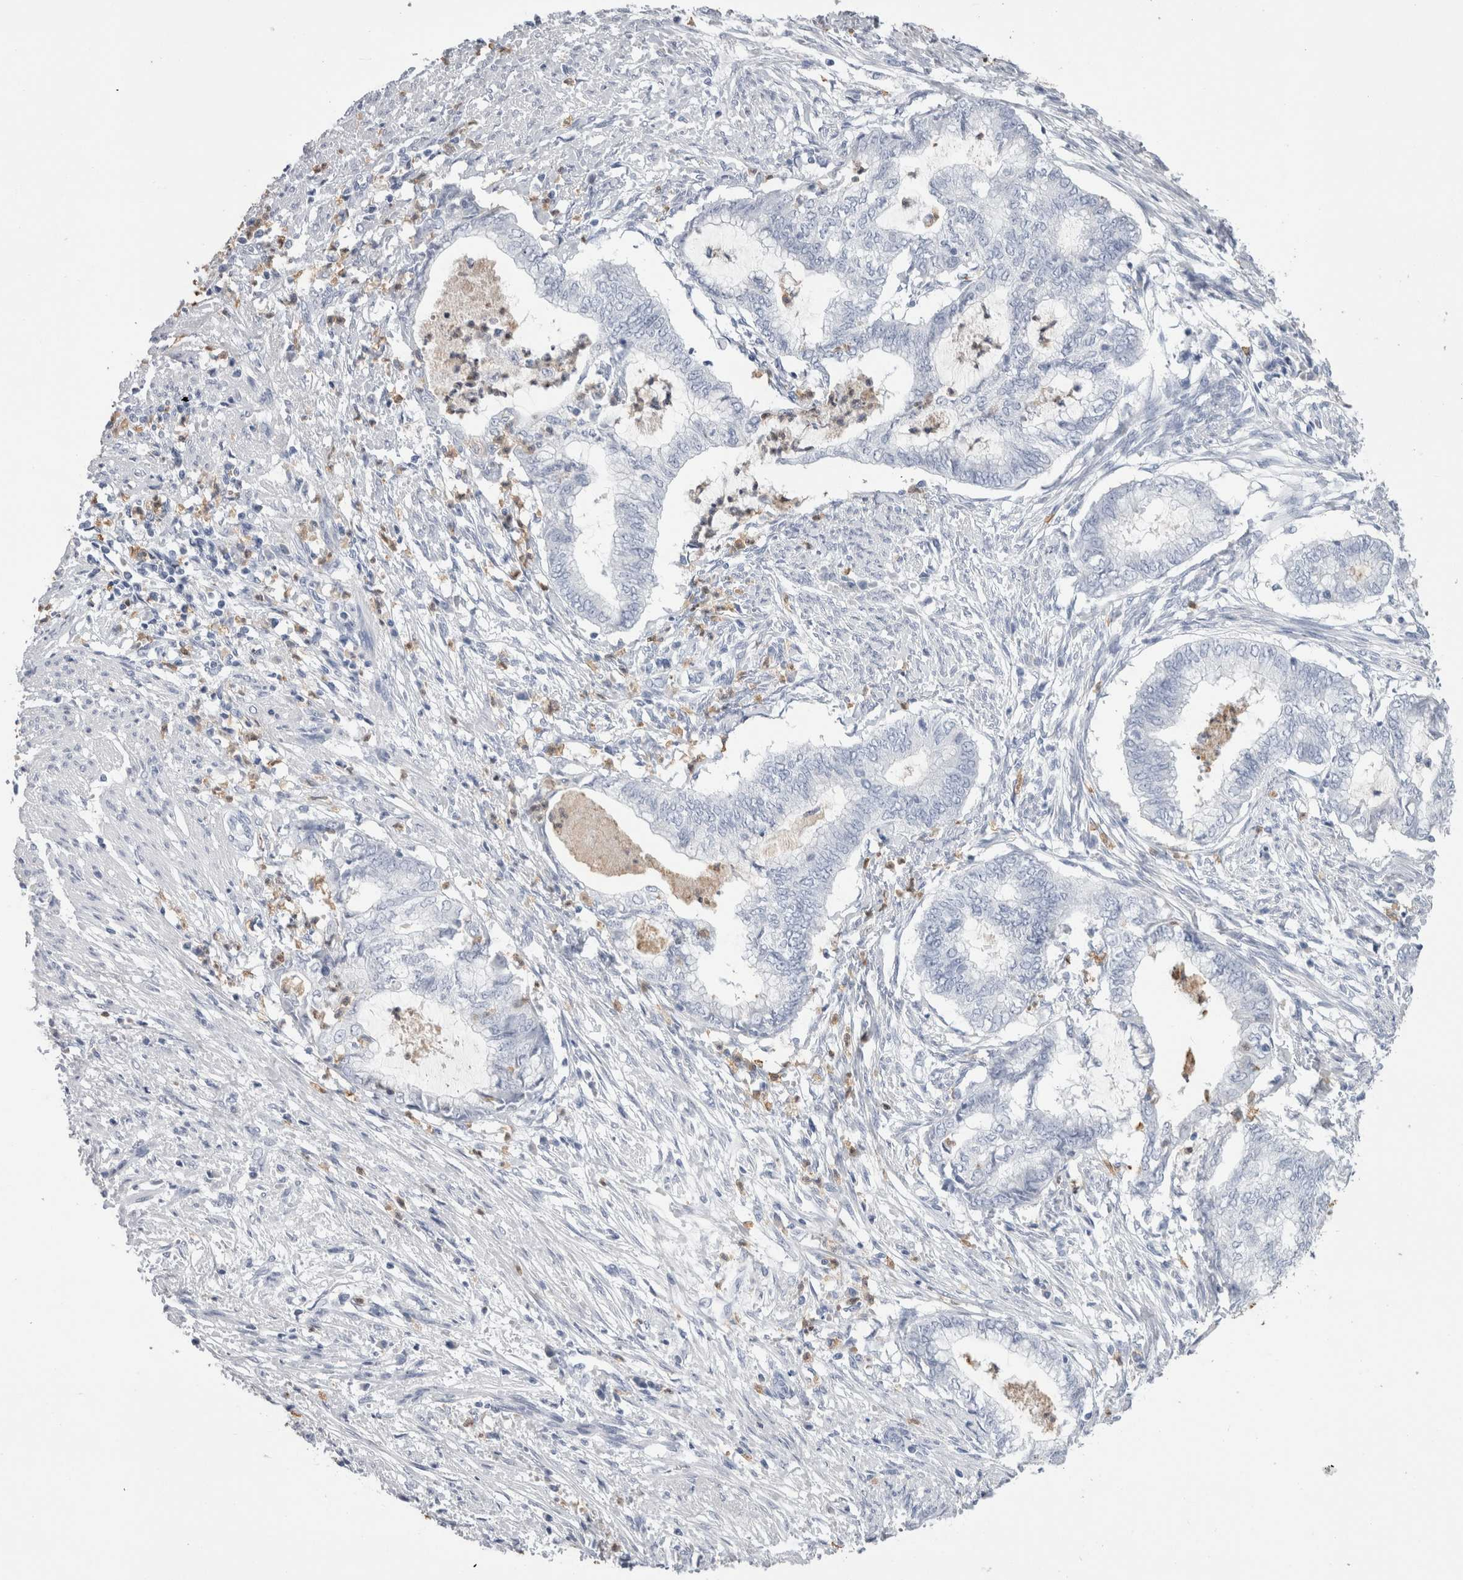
{"staining": {"intensity": "negative", "quantity": "none", "location": "none"}, "tissue": "endometrial cancer", "cell_type": "Tumor cells", "image_type": "cancer", "snomed": [{"axis": "morphology", "description": "Necrosis, NOS"}, {"axis": "morphology", "description": "Adenocarcinoma, NOS"}, {"axis": "topography", "description": "Endometrium"}], "caption": "This is an immunohistochemistry (IHC) histopathology image of adenocarcinoma (endometrial). There is no positivity in tumor cells.", "gene": "S100A12", "patient": {"sex": "female", "age": 79}}